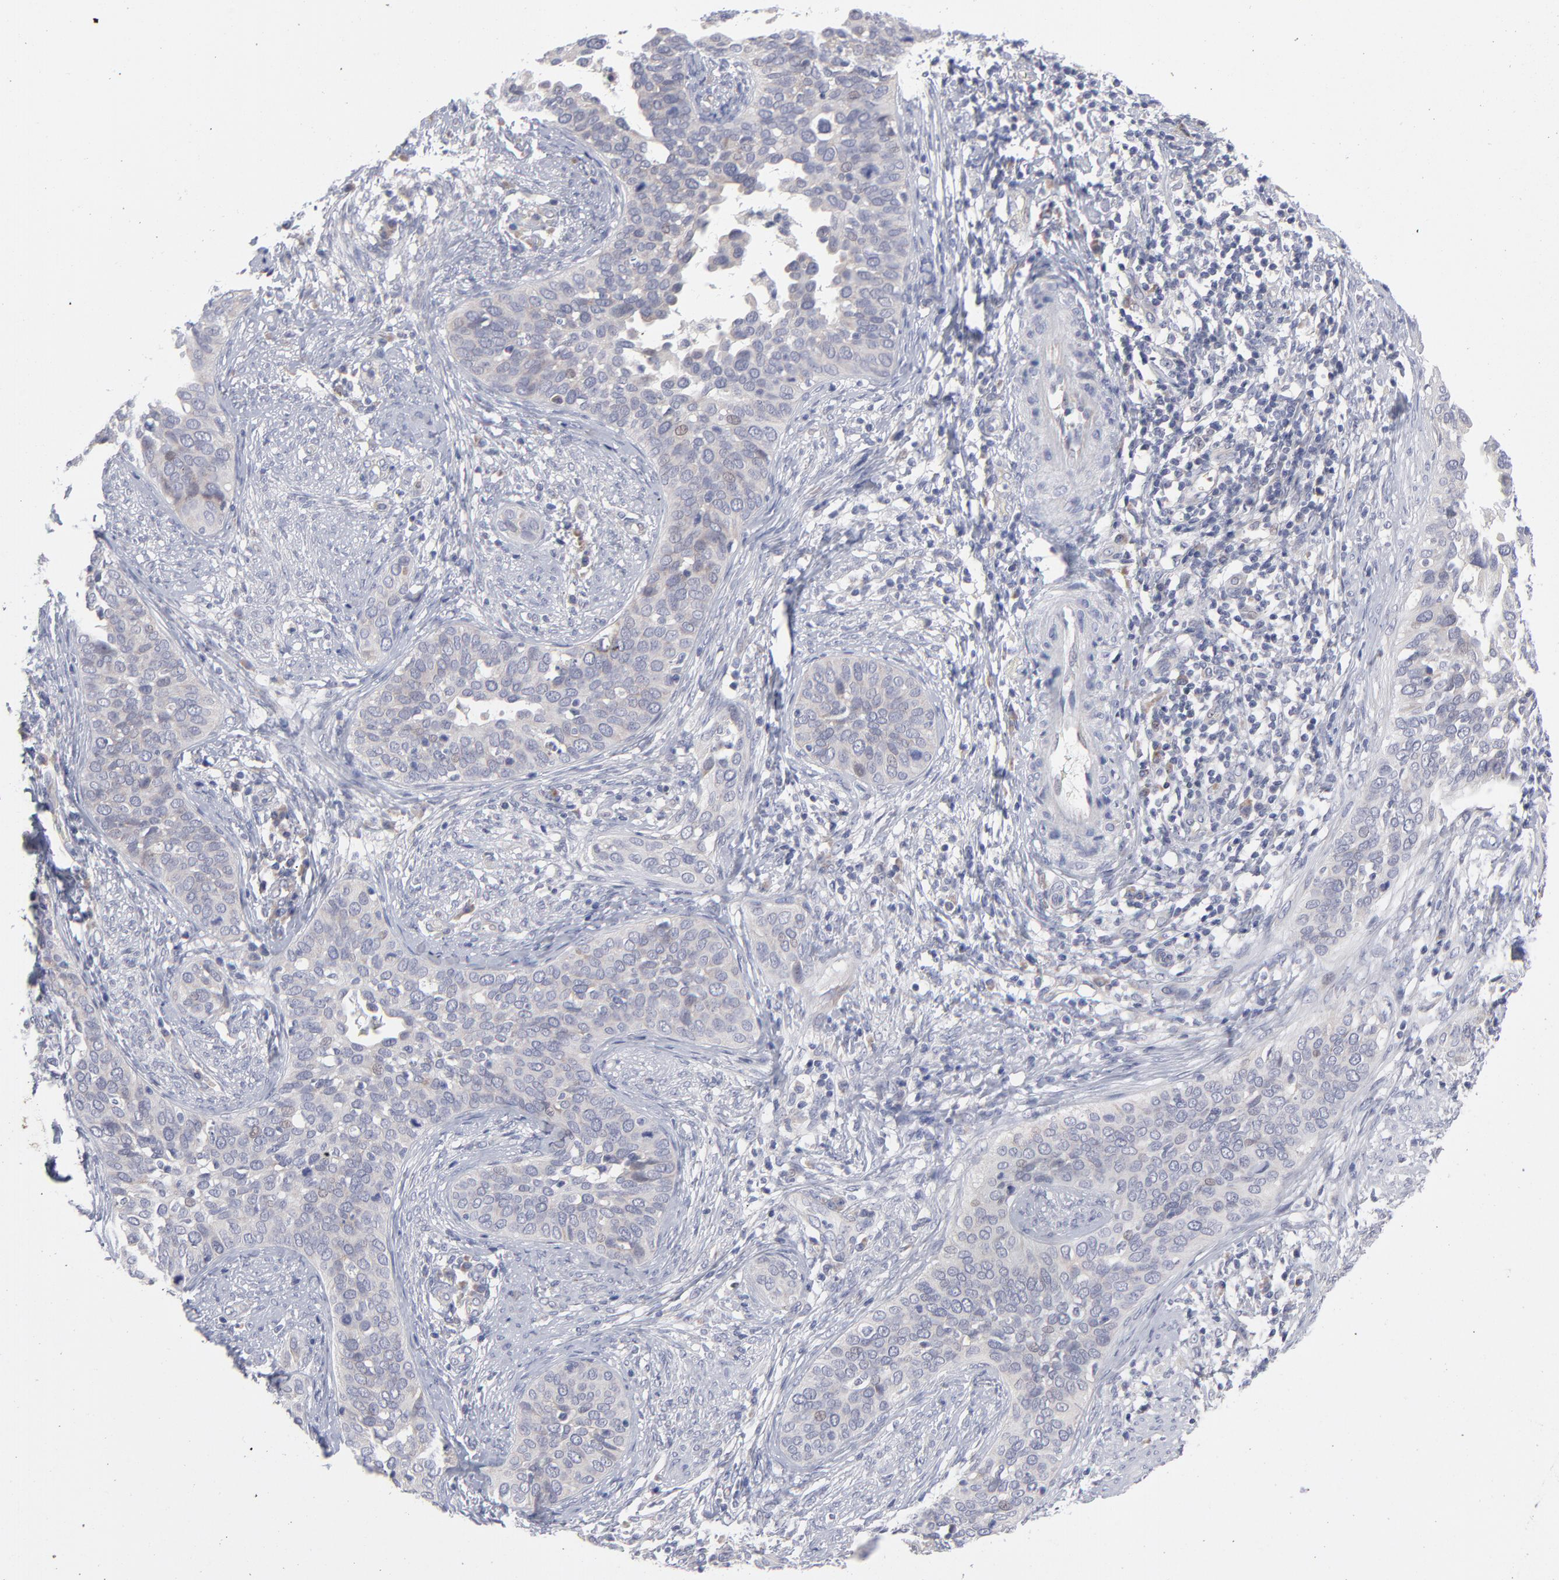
{"staining": {"intensity": "negative", "quantity": "none", "location": "none"}, "tissue": "cervical cancer", "cell_type": "Tumor cells", "image_type": "cancer", "snomed": [{"axis": "morphology", "description": "Squamous cell carcinoma, NOS"}, {"axis": "topography", "description": "Cervix"}], "caption": "The immunohistochemistry micrograph has no significant expression in tumor cells of cervical cancer tissue. (DAB immunohistochemistry visualized using brightfield microscopy, high magnification).", "gene": "RPS24", "patient": {"sex": "female", "age": 31}}